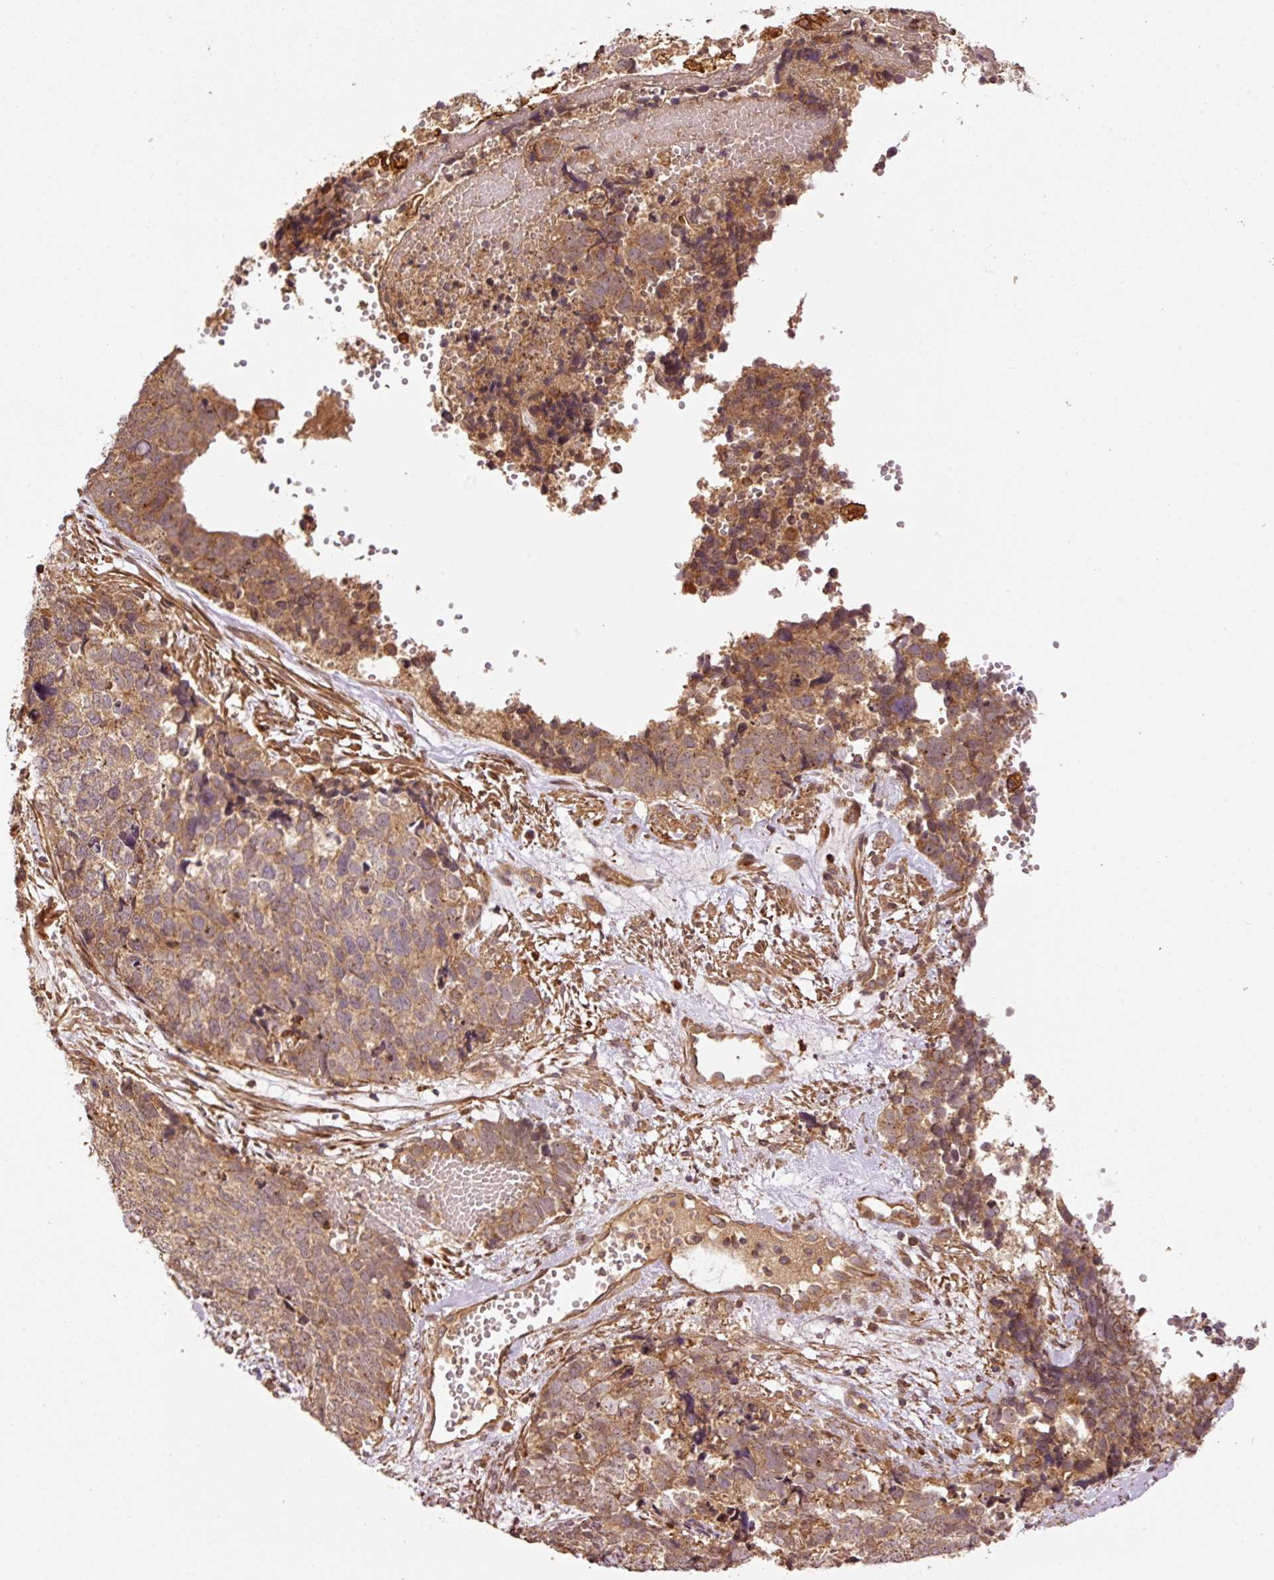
{"staining": {"intensity": "moderate", "quantity": ">75%", "location": "cytoplasmic/membranous"}, "tissue": "cervical cancer", "cell_type": "Tumor cells", "image_type": "cancer", "snomed": [{"axis": "morphology", "description": "Squamous cell carcinoma, NOS"}, {"axis": "topography", "description": "Cervix"}], "caption": "Moderate cytoplasmic/membranous expression for a protein is identified in approximately >75% of tumor cells of cervical cancer using IHC.", "gene": "OXER1", "patient": {"sex": "female", "age": 63}}